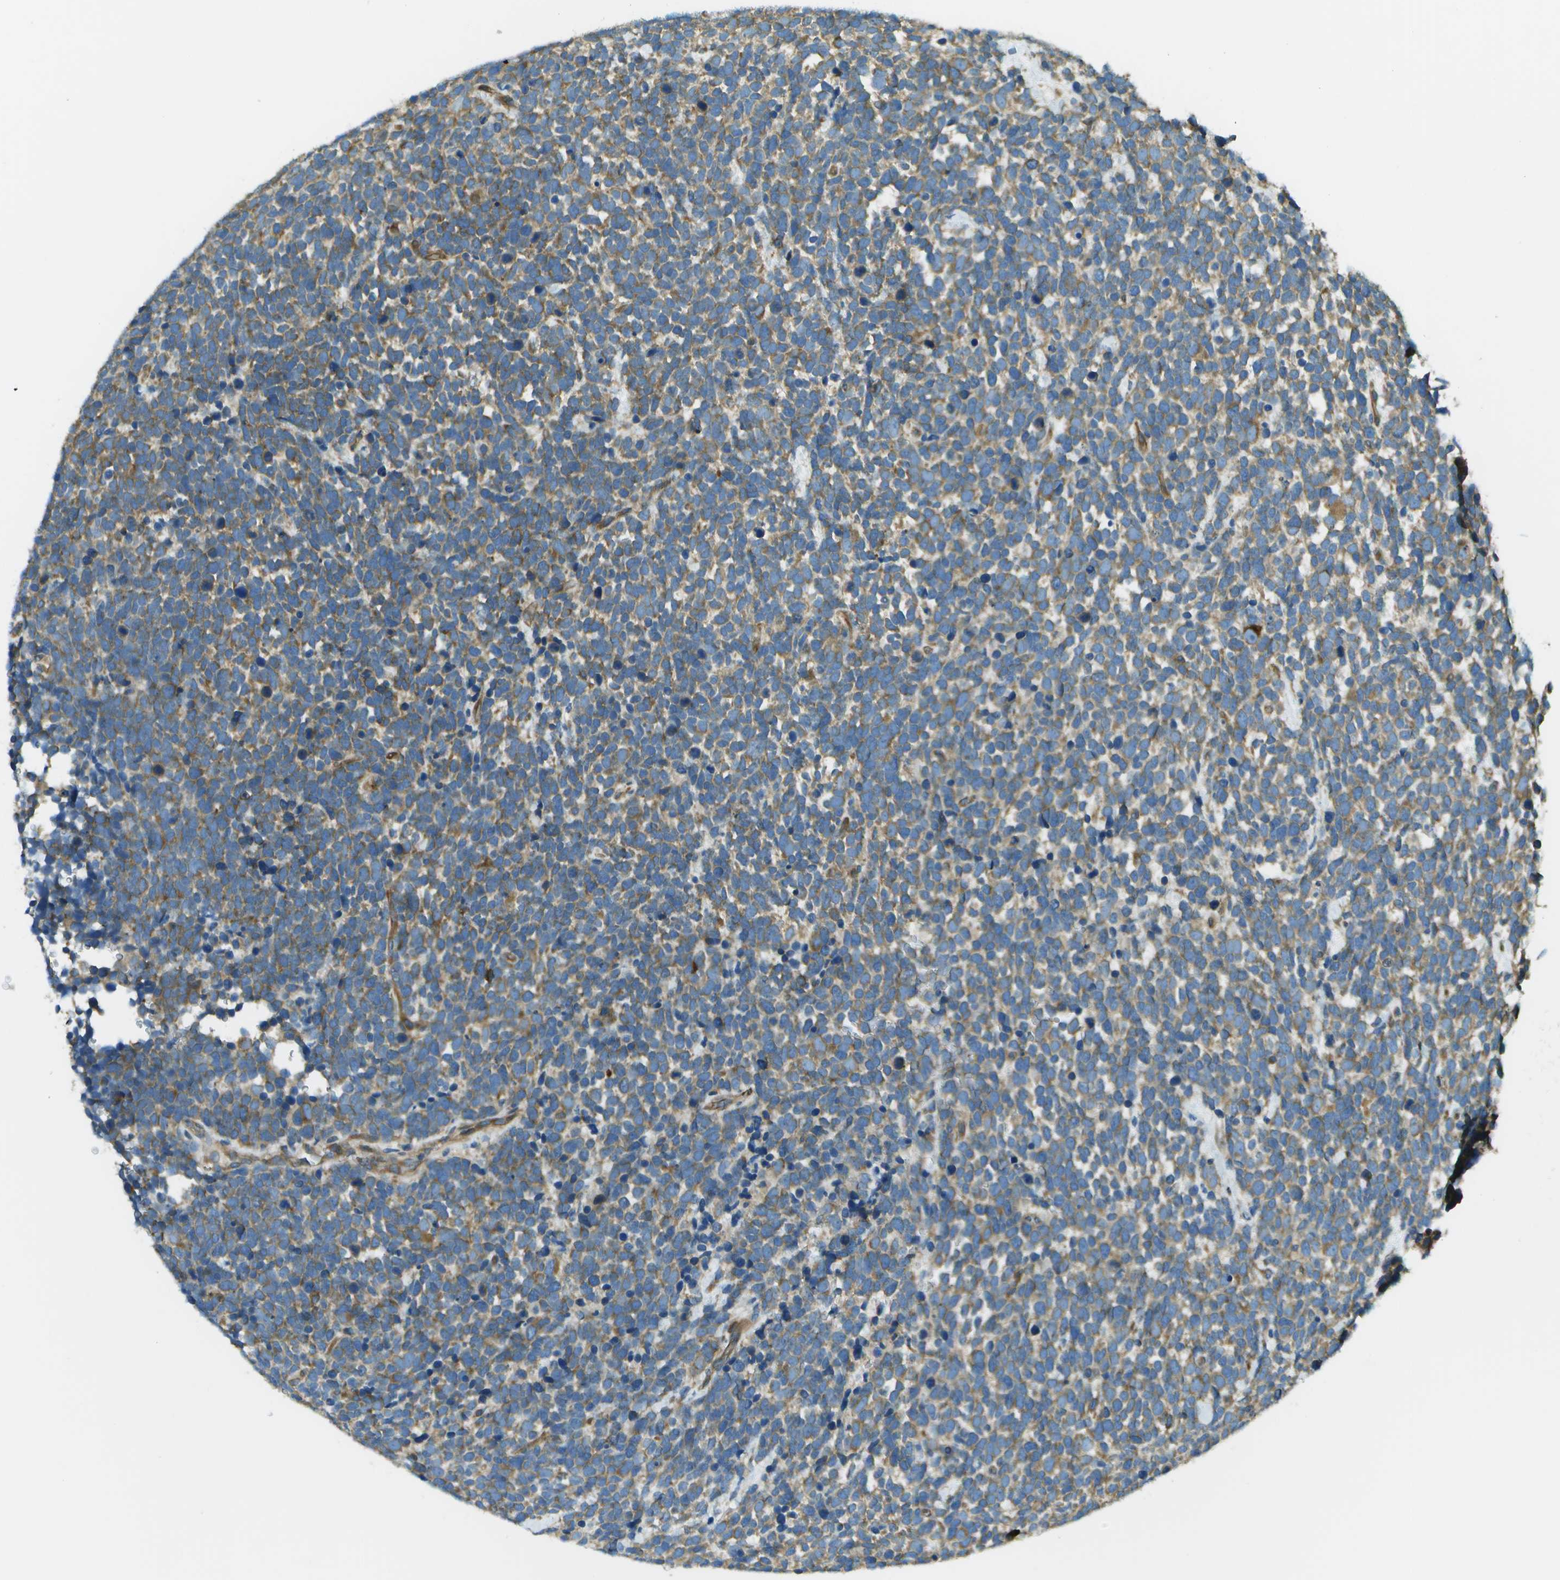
{"staining": {"intensity": "moderate", "quantity": "25%-75%", "location": "cytoplasmic/membranous"}, "tissue": "urothelial cancer", "cell_type": "Tumor cells", "image_type": "cancer", "snomed": [{"axis": "morphology", "description": "Urothelial carcinoma, High grade"}, {"axis": "topography", "description": "Urinary bladder"}], "caption": "Approximately 25%-75% of tumor cells in urothelial cancer reveal moderate cytoplasmic/membranous protein staining as visualized by brown immunohistochemical staining.", "gene": "DNAJB11", "patient": {"sex": "female", "age": 82}}